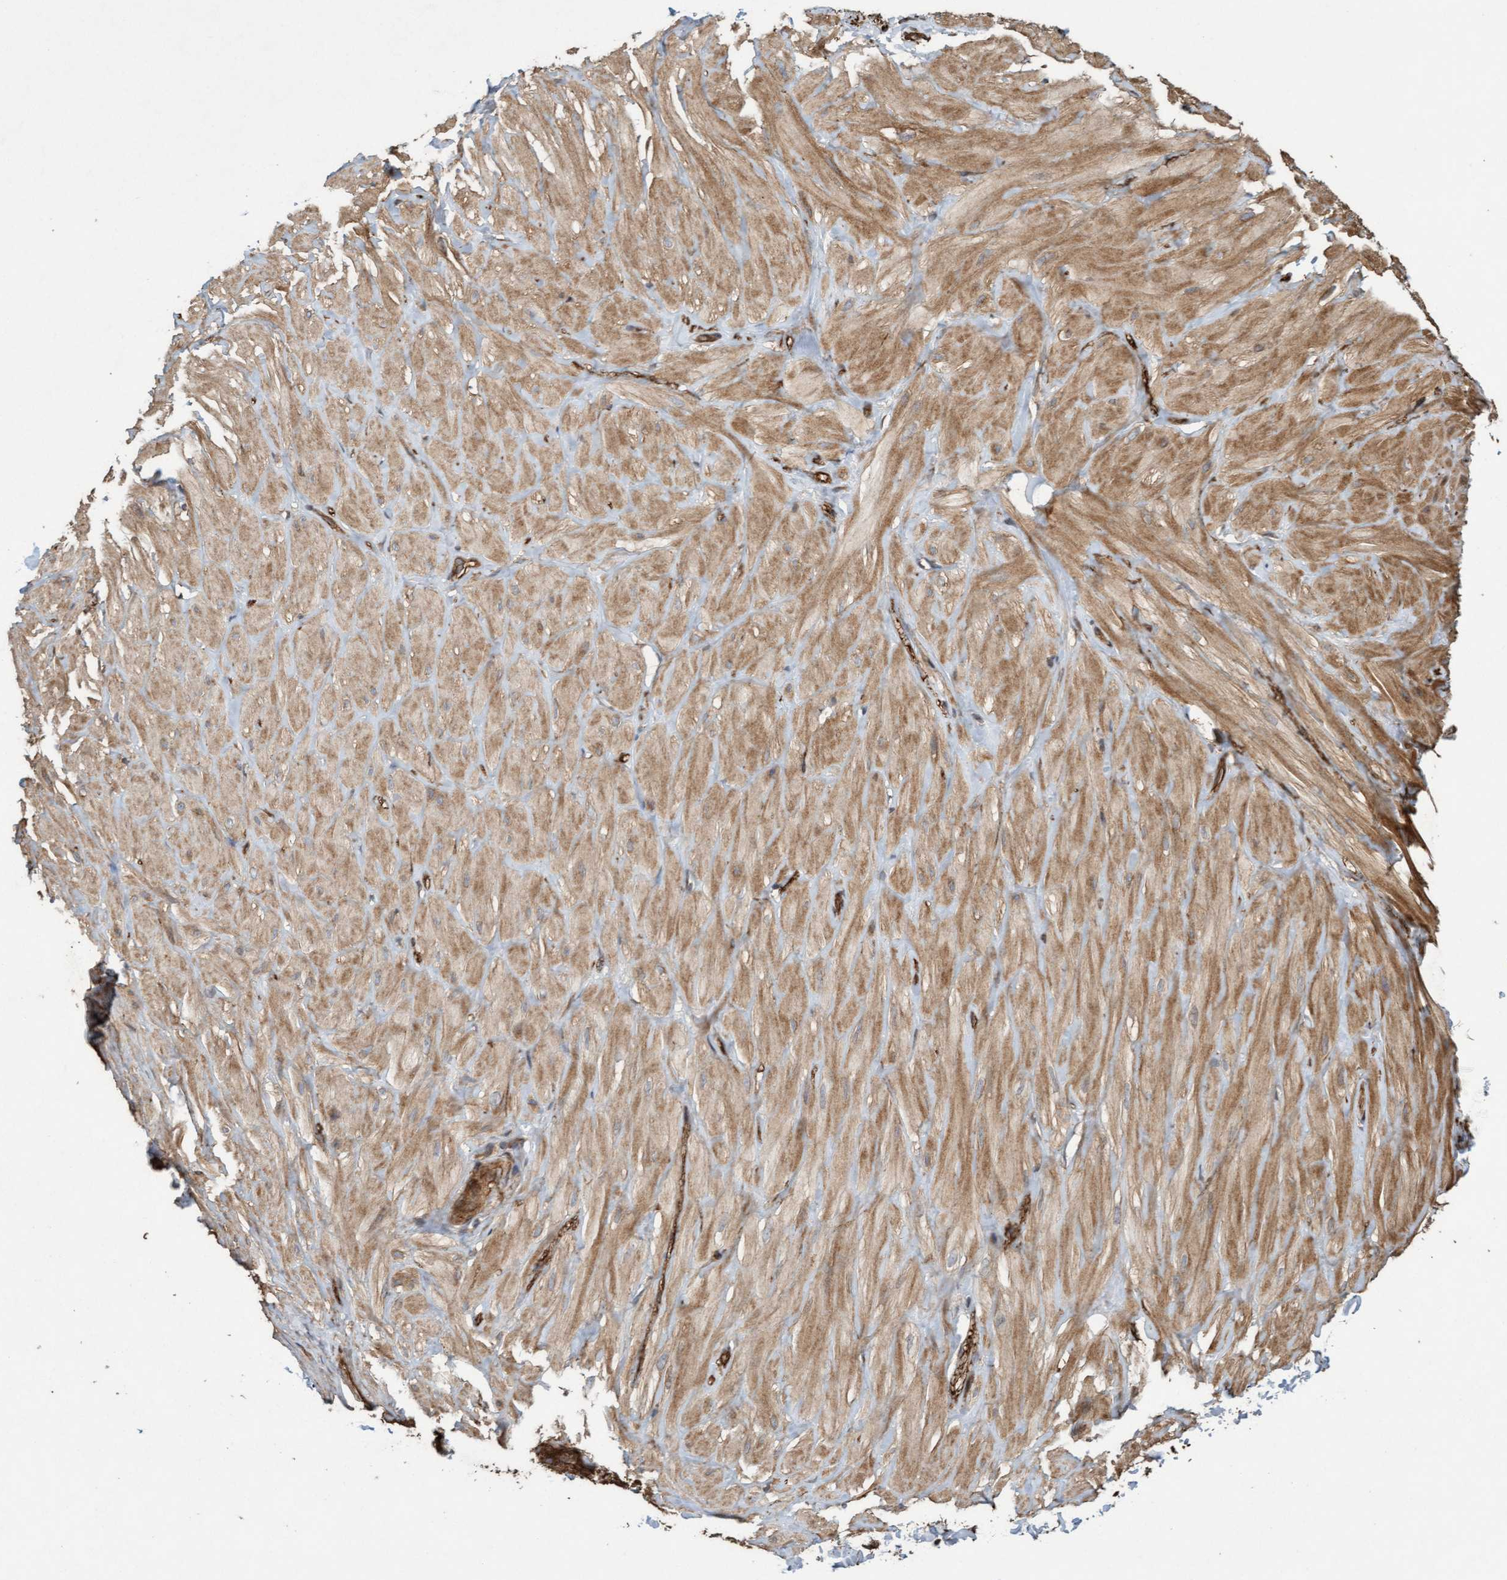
{"staining": {"intensity": "strong", "quantity": ">75%", "location": "cytoplasmic/membranous"}, "tissue": "adipose tissue", "cell_type": "Adipocytes", "image_type": "normal", "snomed": [{"axis": "morphology", "description": "Normal tissue, NOS"}, {"axis": "topography", "description": "Adipose tissue"}, {"axis": "topography", "description": "Vascular tissue"}, {"axis": "topography", "description": "Peripheral nerve tissue"}], "caption": "A brown stain highlights strong cytoplasmic/membranous expression of a protein in adipocytes of normal adipose tissue. The staining was performed using DAB, with brown indicating positive protein expression. Nuclei are stained blue with hematoxylin.", "gene": "CDC42EP4", "patient": {"sex": "male", "age": 25}}